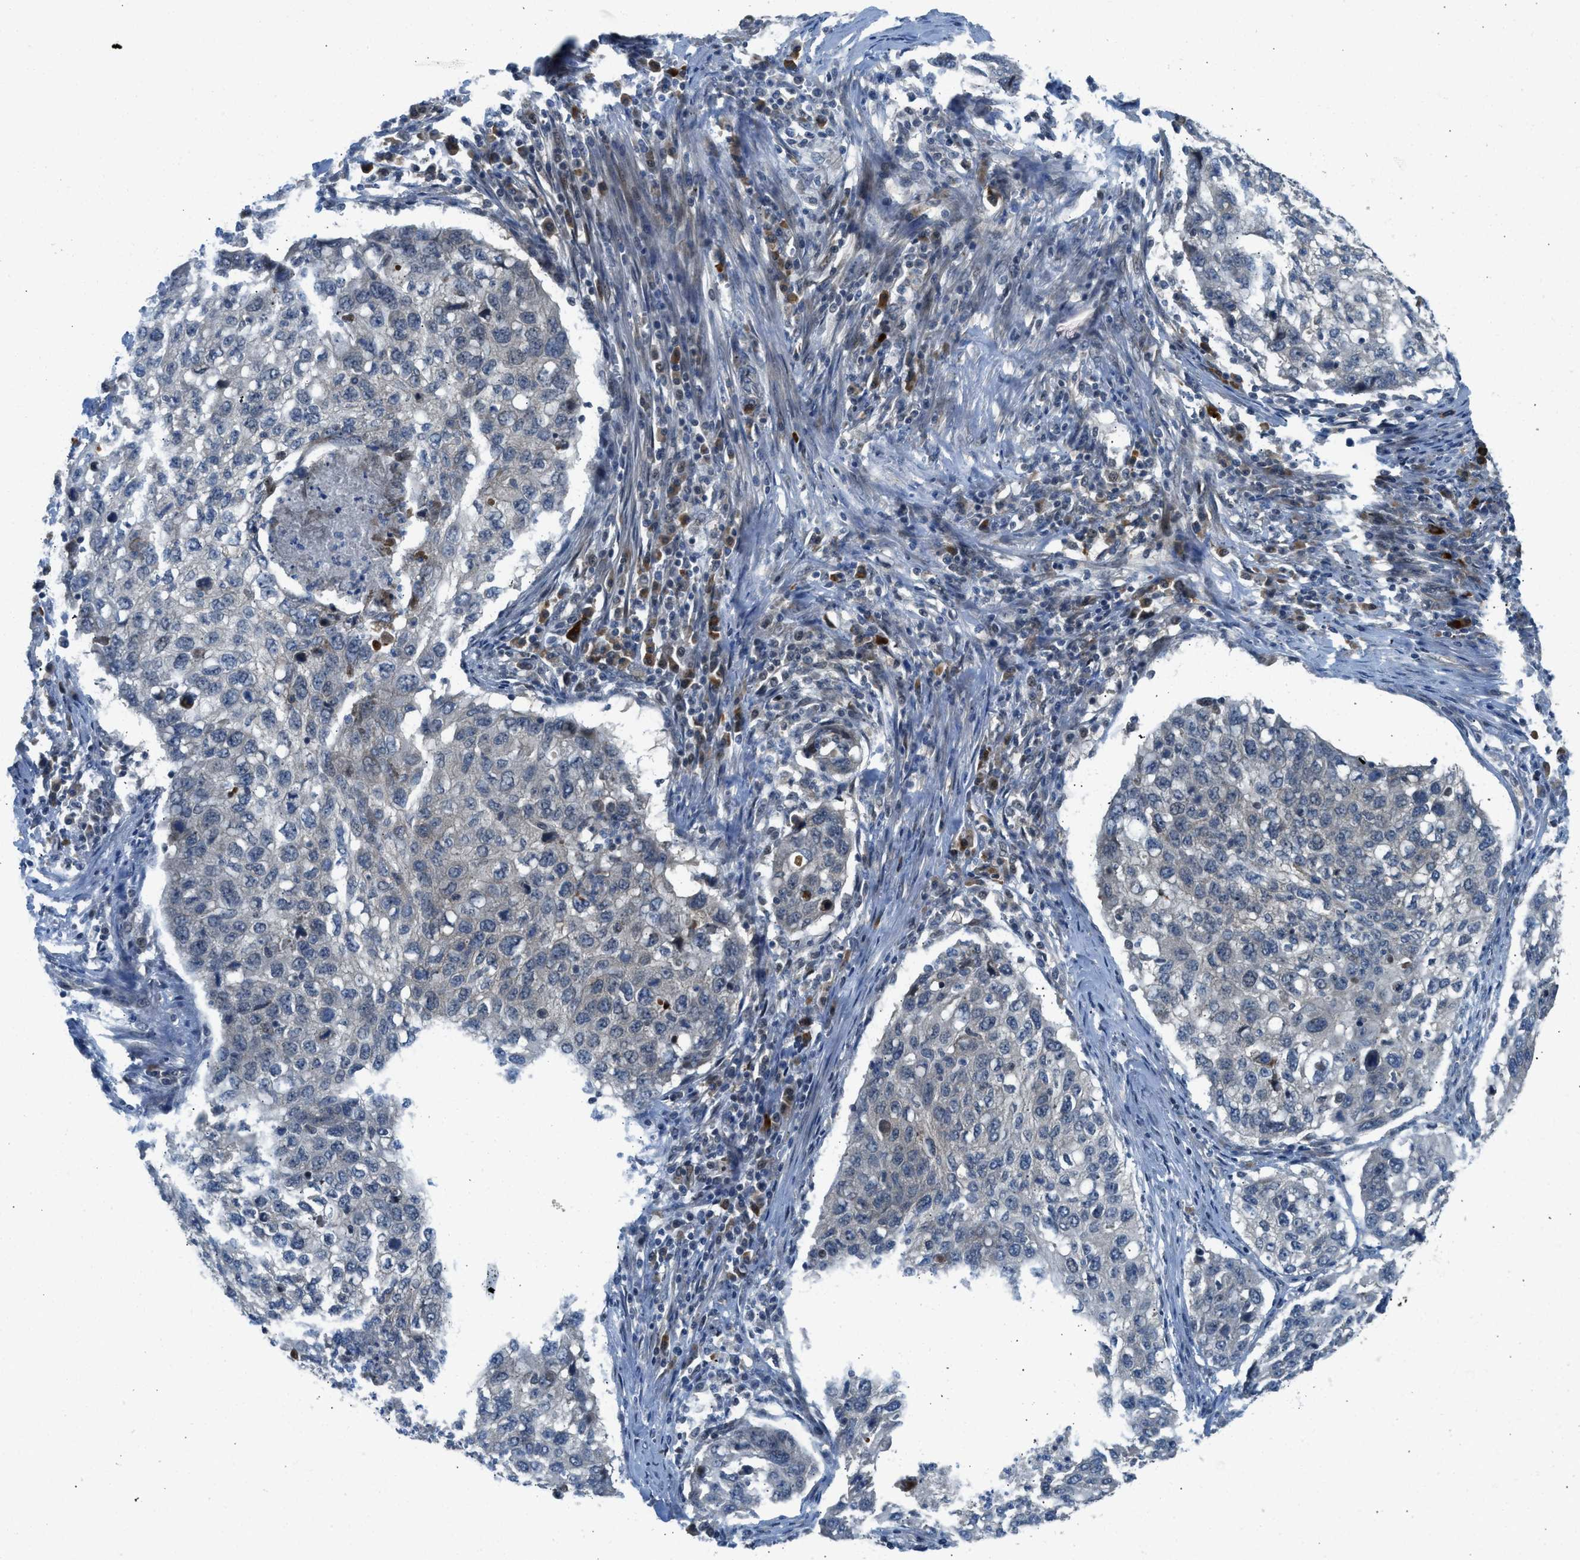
{"staining": {"intensity": "weak", "quantity": "<25%", "location": "cytoplasmic/membranous"}, "tissue": "lung cancer", "cell_type": "Tumor cells", "image_type": "cancer", "snomed": [{"axis": "morphology", "description": "Squamous cell carcinoma, NOS"}, {"axis": "topography", "description": "Lung"}], "caption": "Tumor cells show no significant staining in lung cancer (squamous cell carcinoma). (Brightfield microscopy of DAB (3,3'-diaminobenzidine) immunohistochemistry at high magnification).", "gene": "SESN2", "patient": {"sex": "female", "age": 63}}